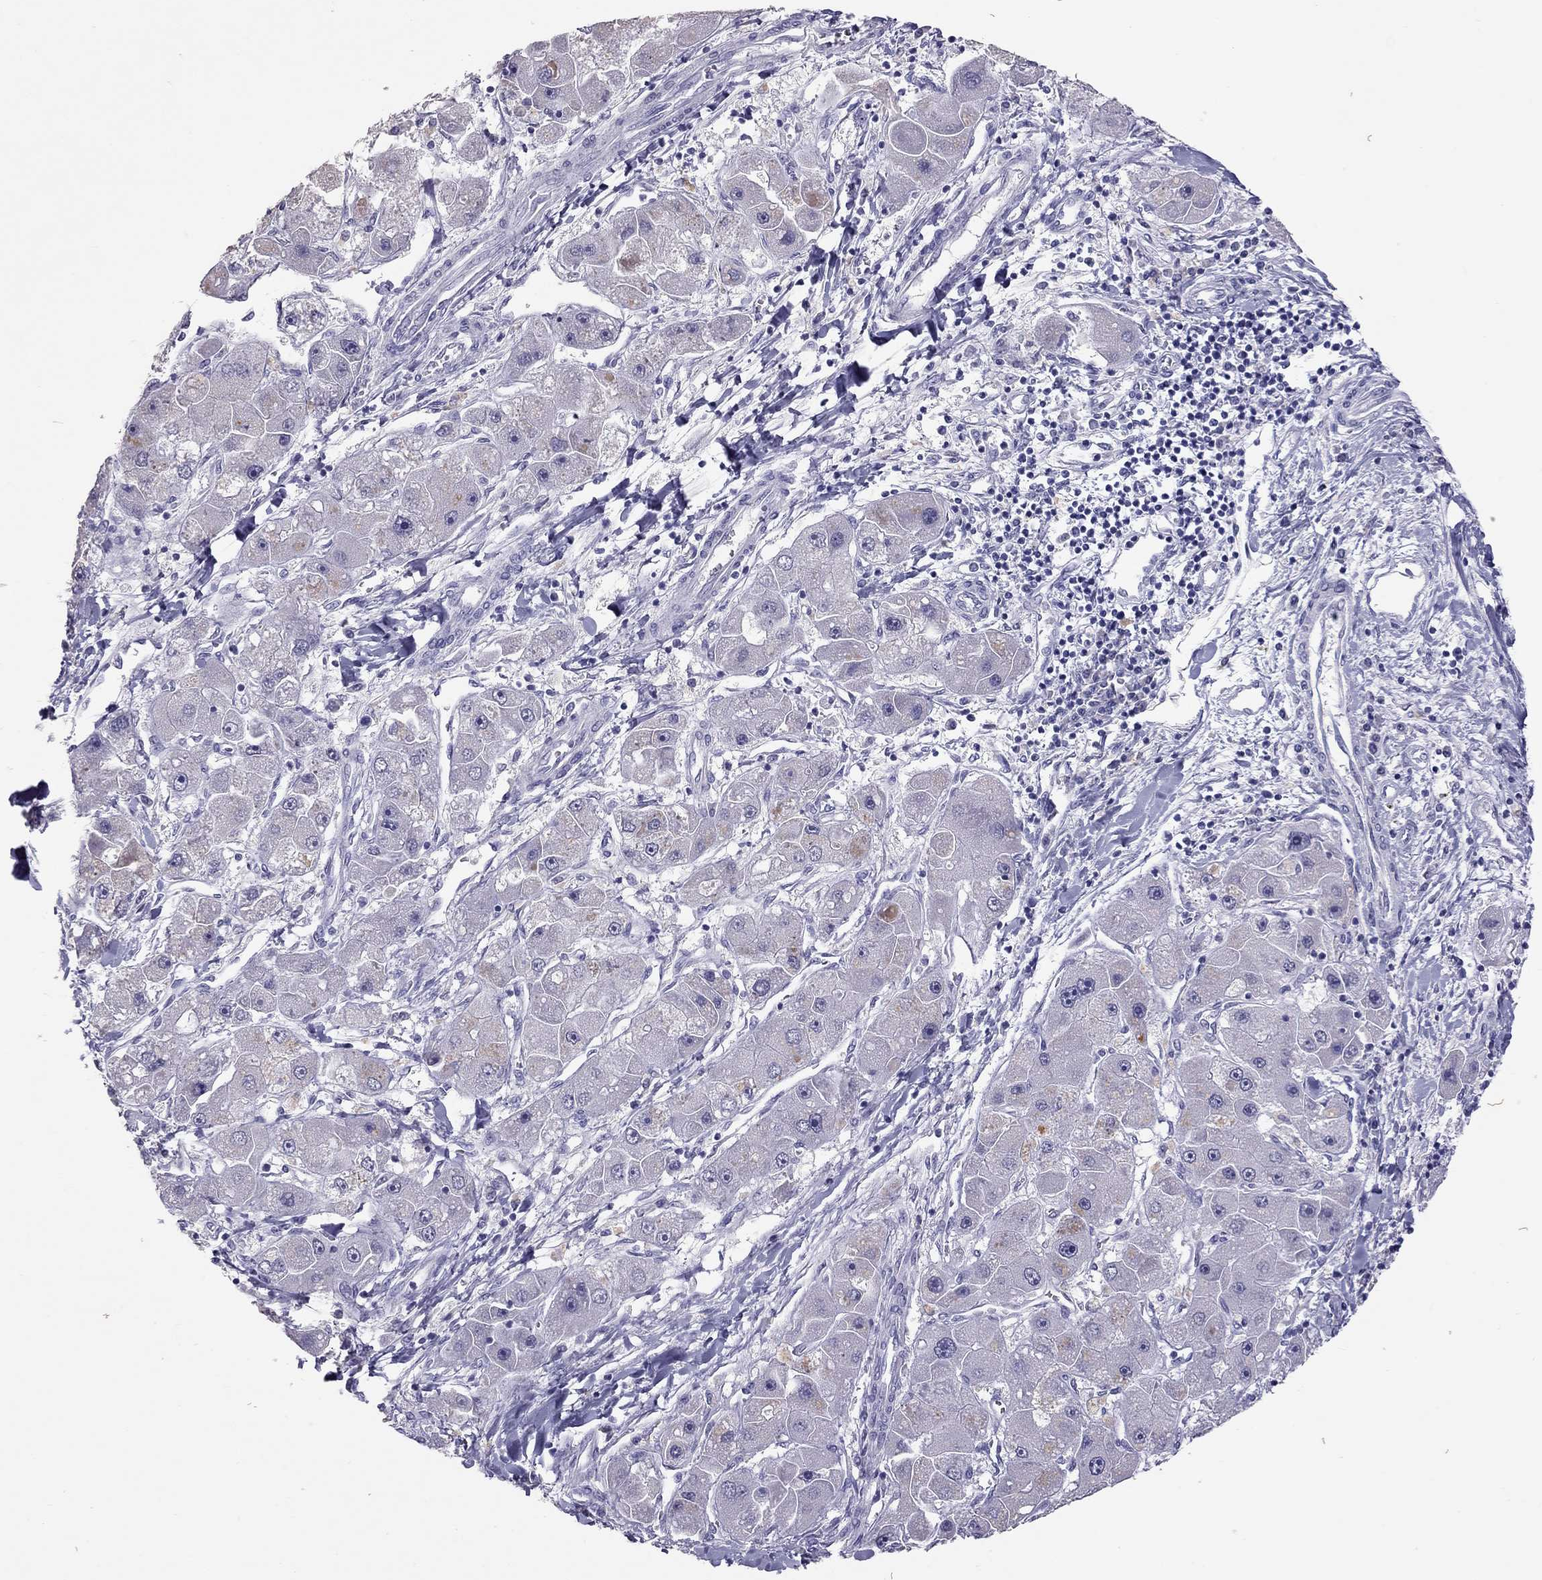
{"staining": {"intensity": "negative", "quantity": "none", "location": "none"}, "tissue": "liver cancer", "cell_type": "Tumor cells", "image_type": "cancer", "snomed": [{"axis": "morphology", "description": "Carcinoma, Hepatocellular, NOS"}, {"axis": "topography", "description": "Liver"}], "caption": "This is an immunohistochemistry (IHC) histopathology image of human hepatocellular carcinoma (liver). There is no positivity in tumor cells.", "gene": "PSMB11", "patient": {"sex": "male", "age": 24}}